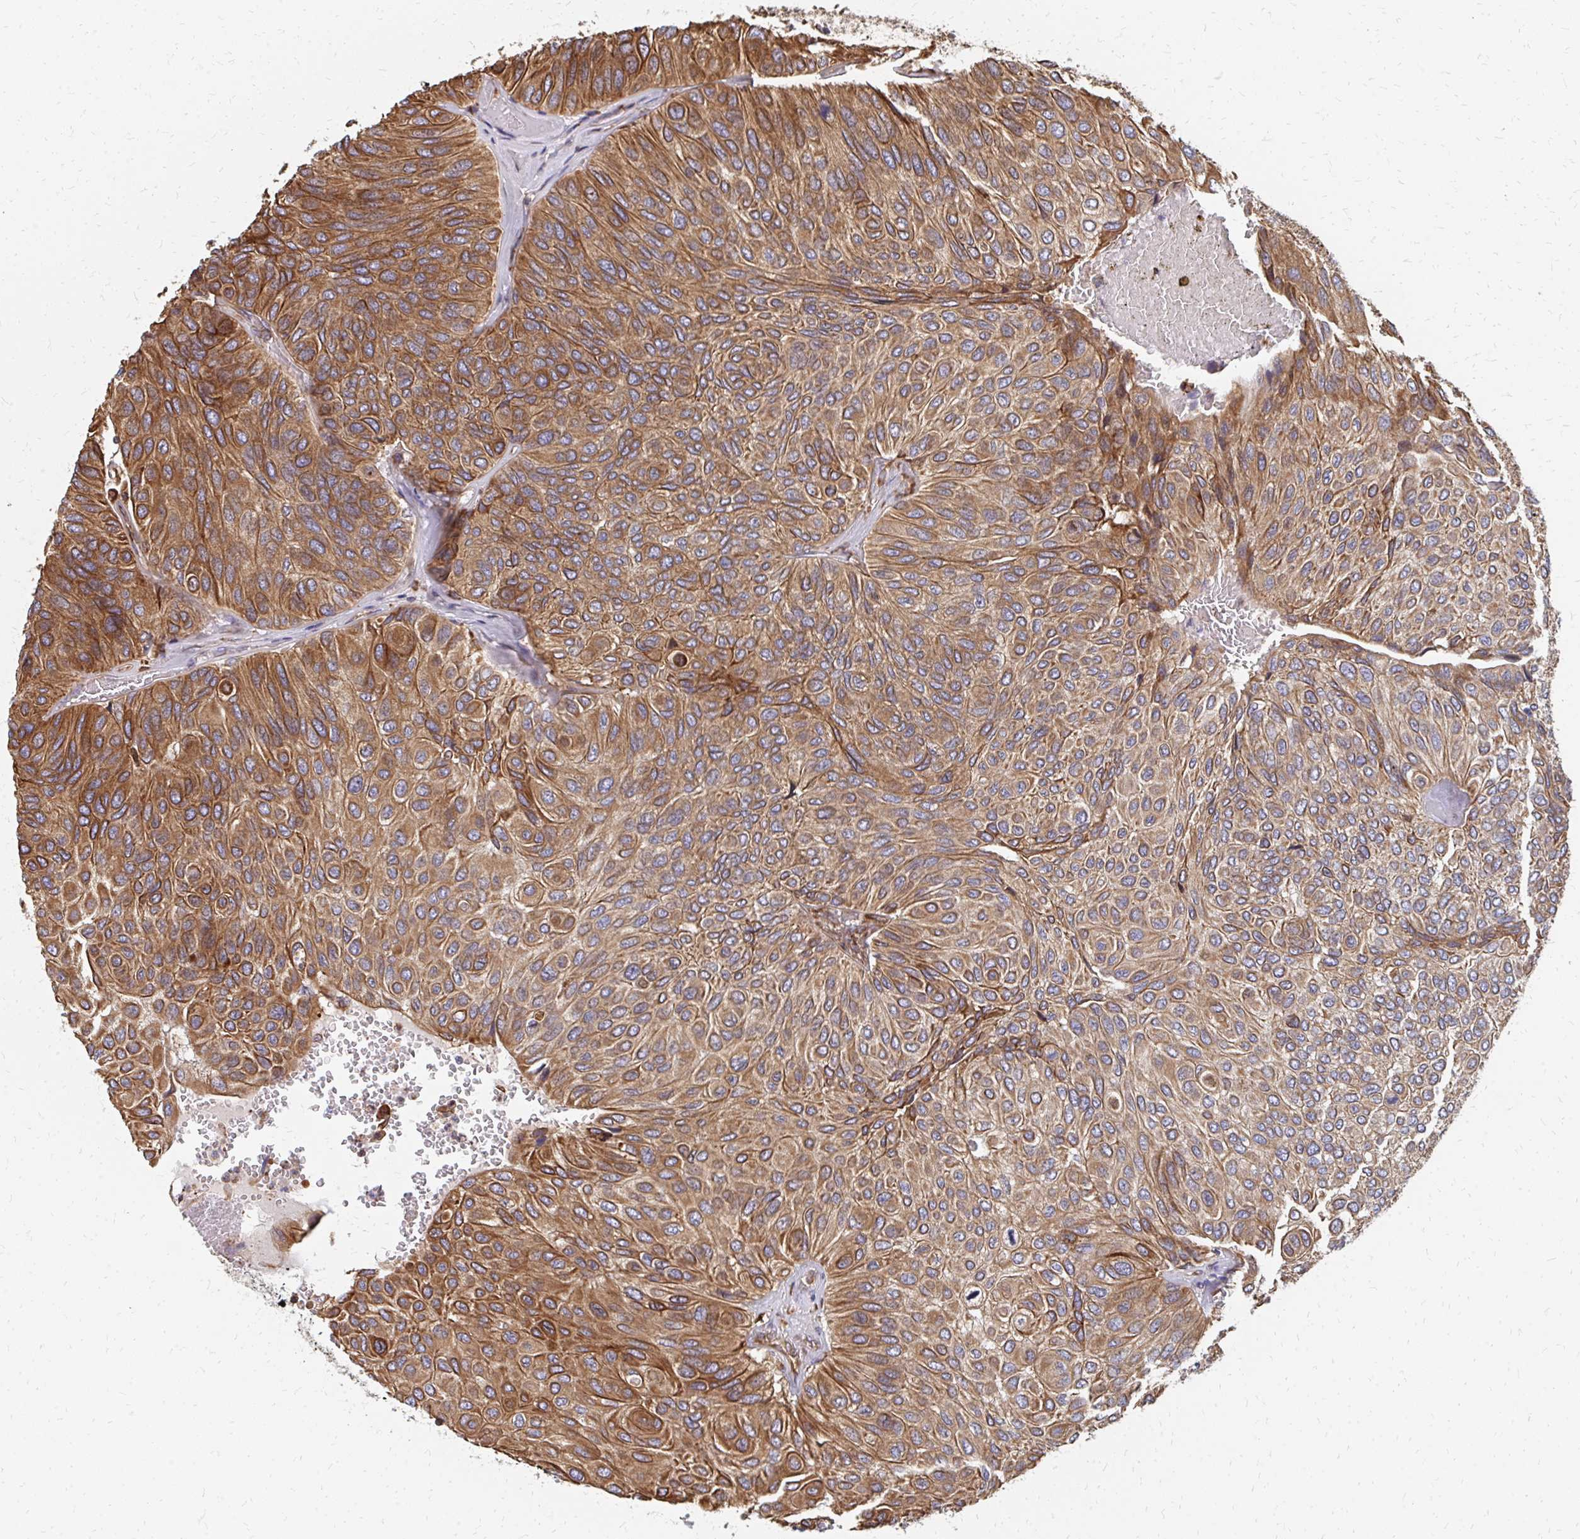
{"staining": {"intensity": "moderate", "quantity": ">75%", "location": "cytoplasmic/membranous"}, "tissue": "urothelial cancer", "cell_type": "Tumor cells", "image_type": "cancer", "snomed": [{"axis": "morphology", "description": "Urothelial carcinoma, High grade"}, {"axis": "topography", "description": "Urinary bladder"}], "caption": "Immunohistochemistry (DAB) staining of high-grade urothelial carcinoma exhibits moderate cytoplasmic/membranous protein positivity in approximately >75% of tumor cells.", "gene": "PPP1R13L", "patient": {"sex": "male", "age": 66}}